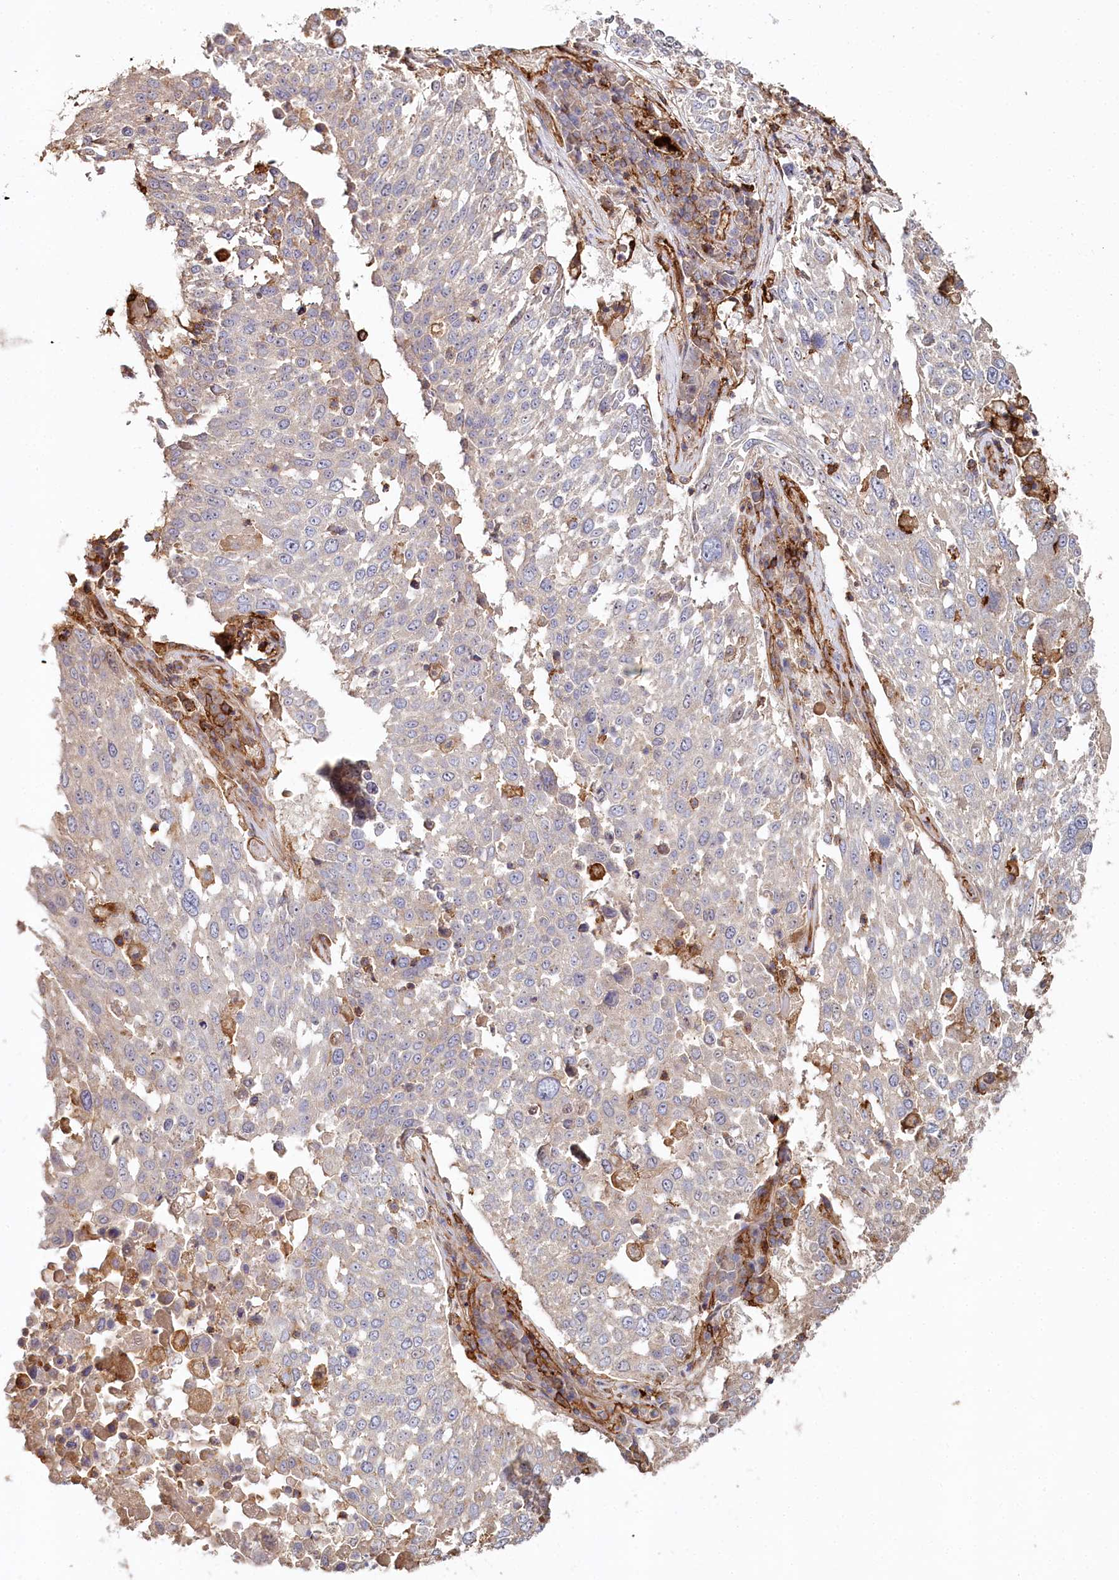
{"staining": {"intensity": "weak", "quantity": "<25%", "location": "cytoplasmic/membranous"}, "tissue": "lung cancer", "cell_type": "Tumor cells", "image_type": "cancer", "snomed": [{"axis": "morphology", "description": "Squamous cell carcinoma, NOS"}, {"axis": "topography", "description": "Lung"}], "caption": "This is an immunohistochemistry micrograph of human lung cancer. There is no staining in tumor cells.", "gene": "RBP5", "patient": {"sex": "male", "age": 65}}